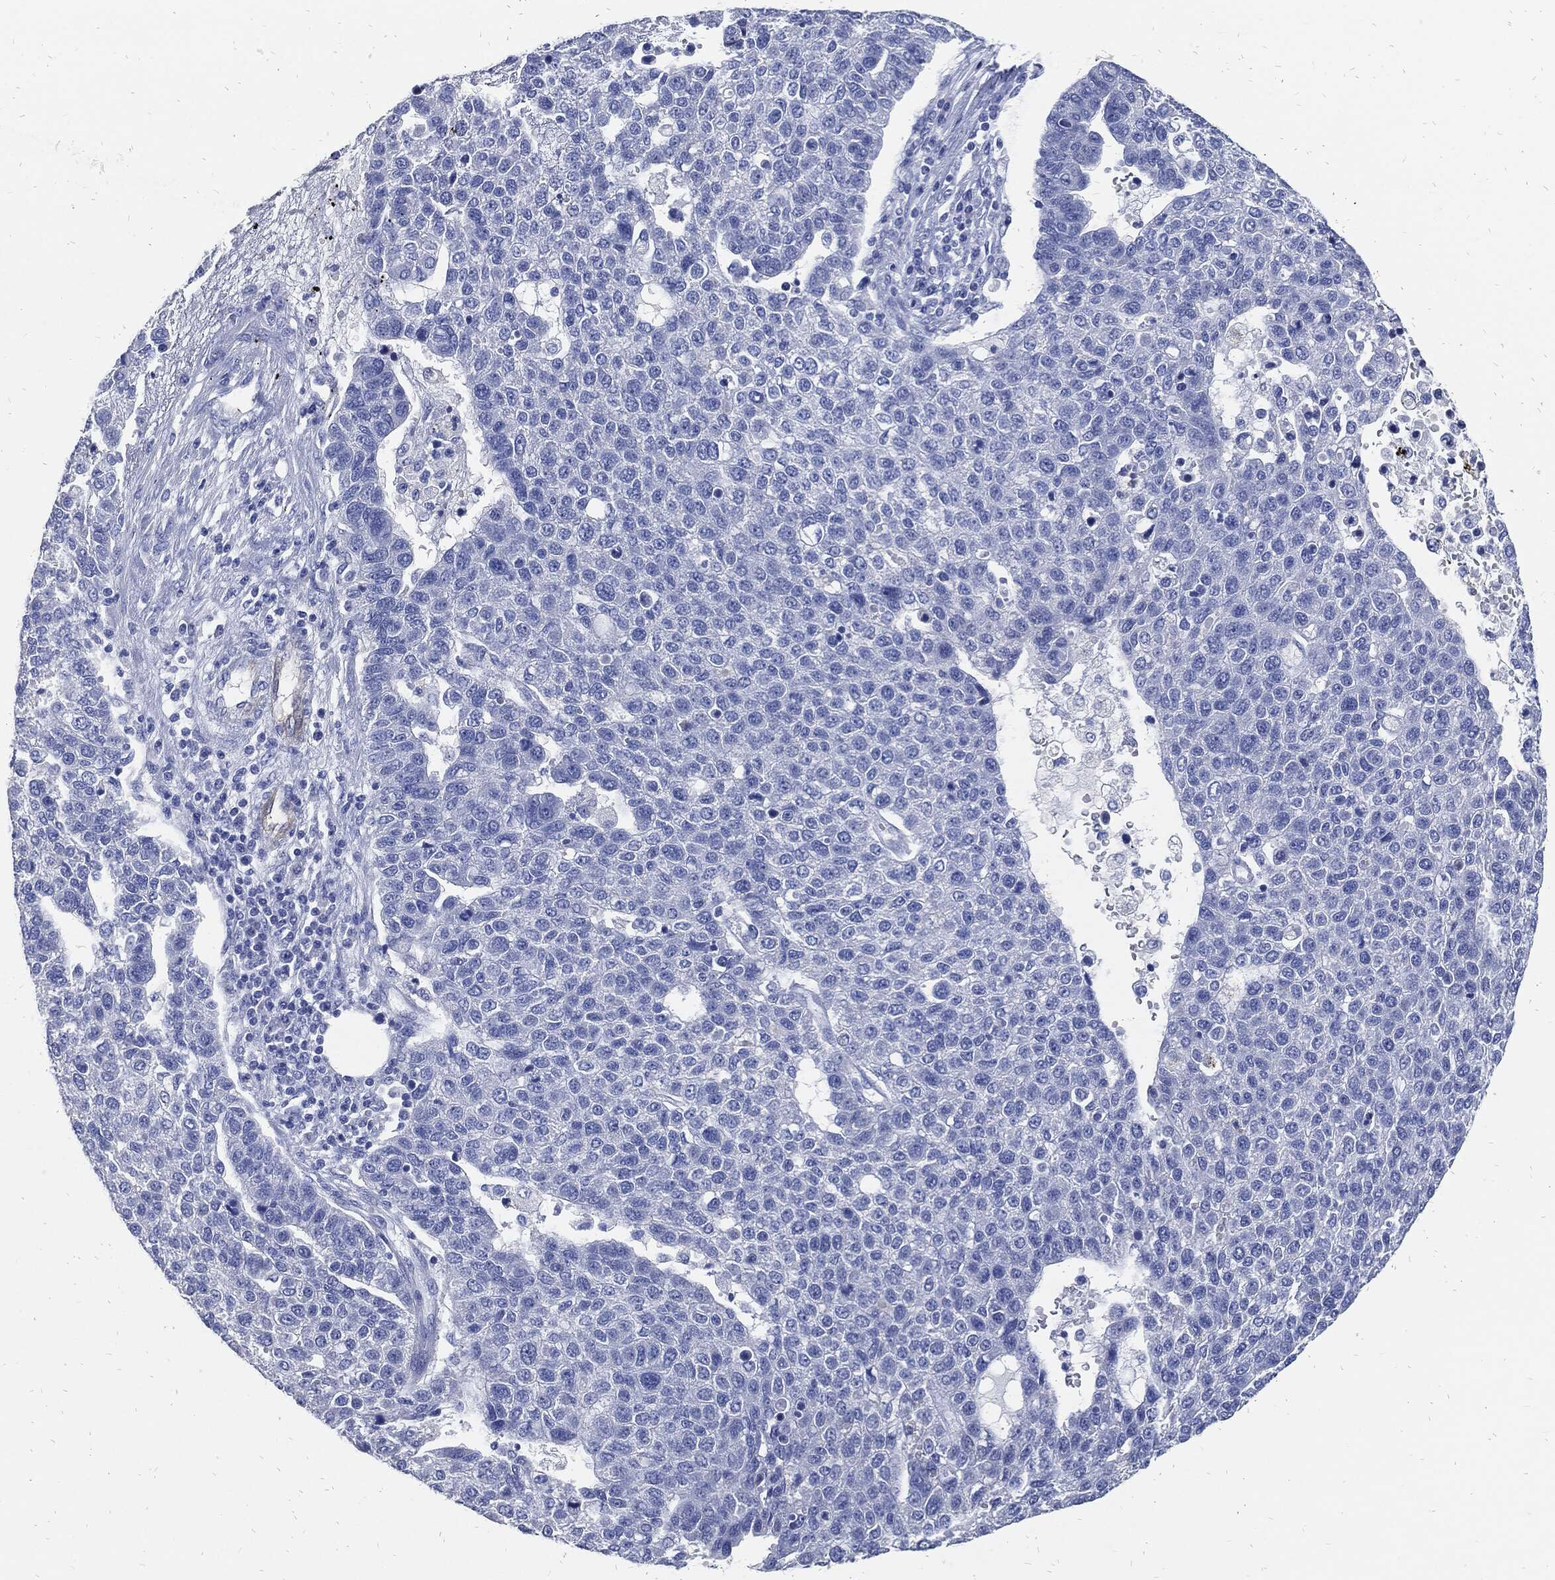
{"staining": {"intensity": "negative", "quantity": "none", "location": "none"}, "tissue": "pancreatic cancer", "cell_type": "Tumor cells", "image_type": "cancer", "snomed": [{"axis": "morphology", "description": "Adenocarcinoma, NOS"}, {"axis": "topography", "description": "Pancreas"}], "caption": "This is a micrograph of immunohistochemistry (IHC) staining of pancreatic cancer, which shows no positivity in tumor cells.", "gene": "FABP4", "patient": {"sex": "female", "age": 61}}